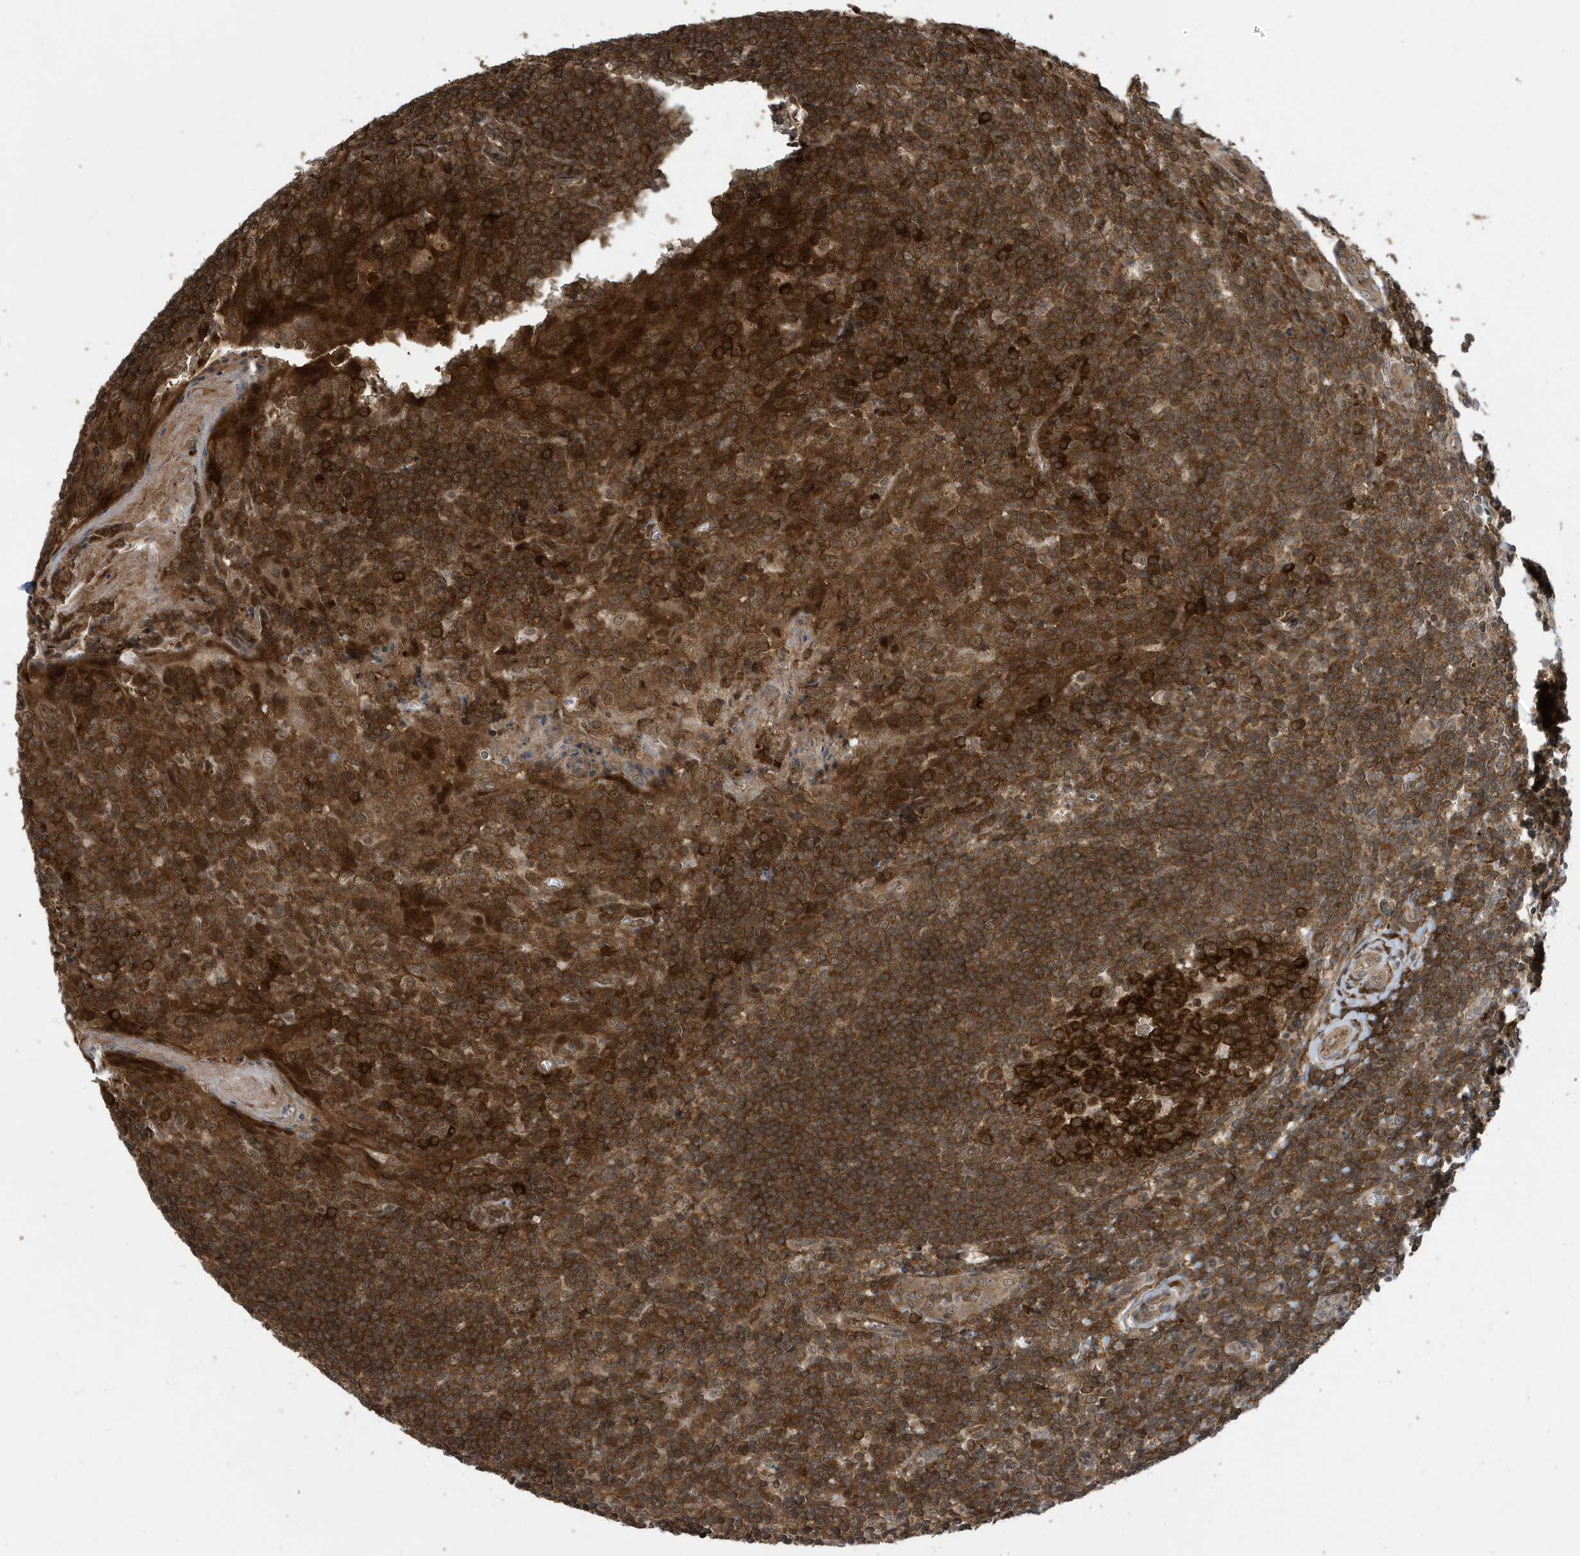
{"staining": {"intensity": "strong", "quantity": ">75%", "location": "cytoplasmic/membranous"}, "tissue": "tonsil", "cell_type": "Germinal center cells", "image_type": "normal", "snomed": [{"axis": "morphology", "description": "Normal tissue, NOS"}, {"axis": "topography", "description": "Tonsil"}], "caption": "Germinal center cells display high levels of strong cytoplasmic/membranous staining in about >75% of cells in unremarkable human tonsil.", "gene": "UBQLN1", "patient": {"sex": "male", "age": 27}}